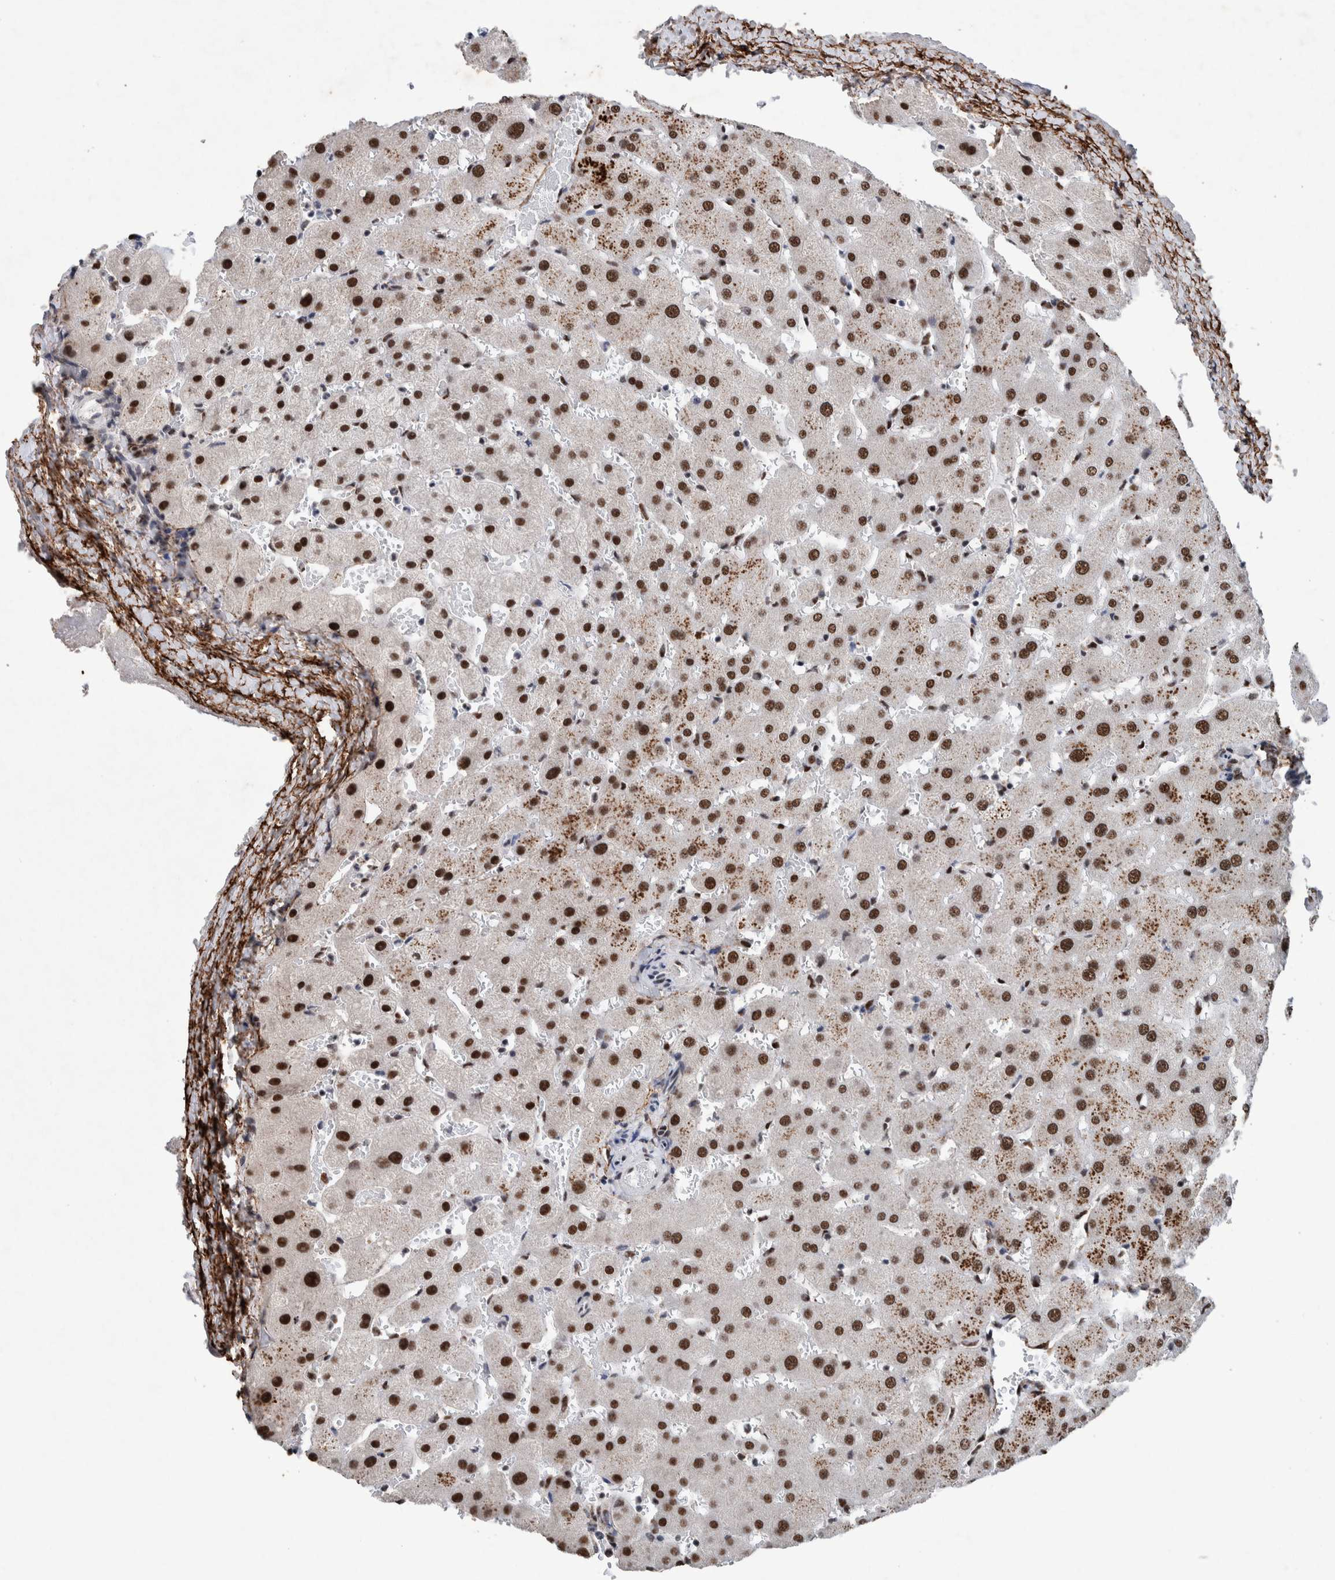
{"staining": {"intensity": "strong", "quantity": "25%-75%", "location": "nuclear"}, "tissue": "liver", "cell_type": "Hepatocytes", "image_type": "normal", "snomed": [{"axis": "morphology", "description": "Normal tissue, NOS"}, {"axis": "topography", "description": "Liver"}], "caption": "Immunohistochemistry (IHC) staining of unremarkable liver, which reveals high levels of strong nuclear positivity in about 25%-75% of hepatocytes indicating strong nuclear protein expression. The staining was performed using DAB (brown) for protein detection and nuclei were counterstained in hematoxylin (blue).", "gene": "TAF10", "patient": {"sex": "female", "age": 63}}